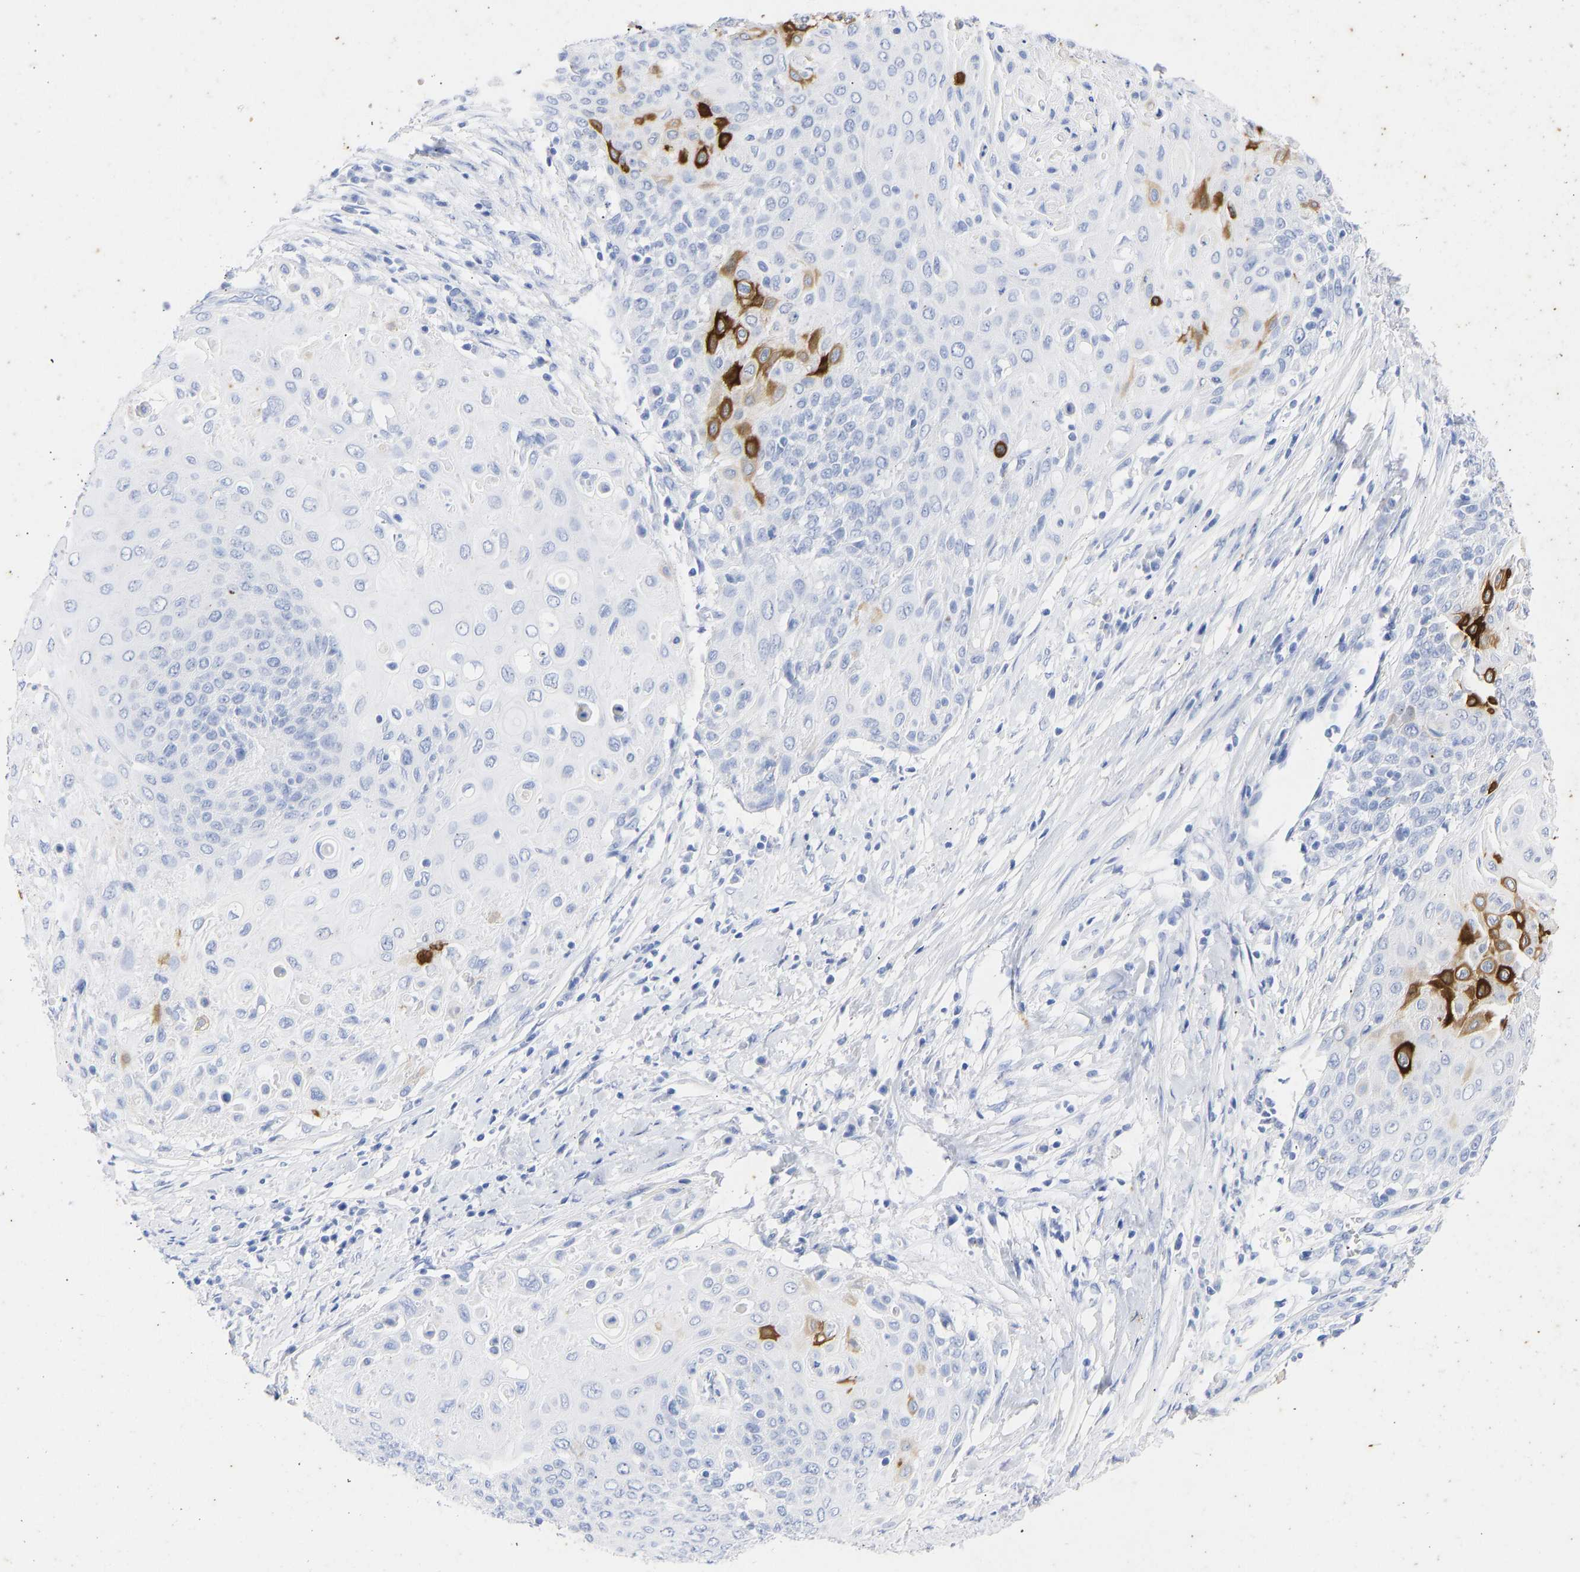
{"staining": {"intensity": "strong", "quantity": "<25%", "location": "cytoplasmic/membranous"}, "tissue": "cervical cancer", "cell_type": "Tumor cells", "image_type": "cancer", "snomed": [{"axis": "morphology", "description": "Squamous cell carcinoma, NOS"}, {"axis": "topography", "description": "Cervix"}], "caption": "This micrograph shows cervical squamous cell carcinoma stained with immunohistochemistry (IHC) to label a protein in brown. The cytoplasmic/membranous of tumor cells show strong positivity for the protein. Nuclei are counter-stained blue.", "gene": "KRT1", "patient": {"sex": "female", "age": 39}}